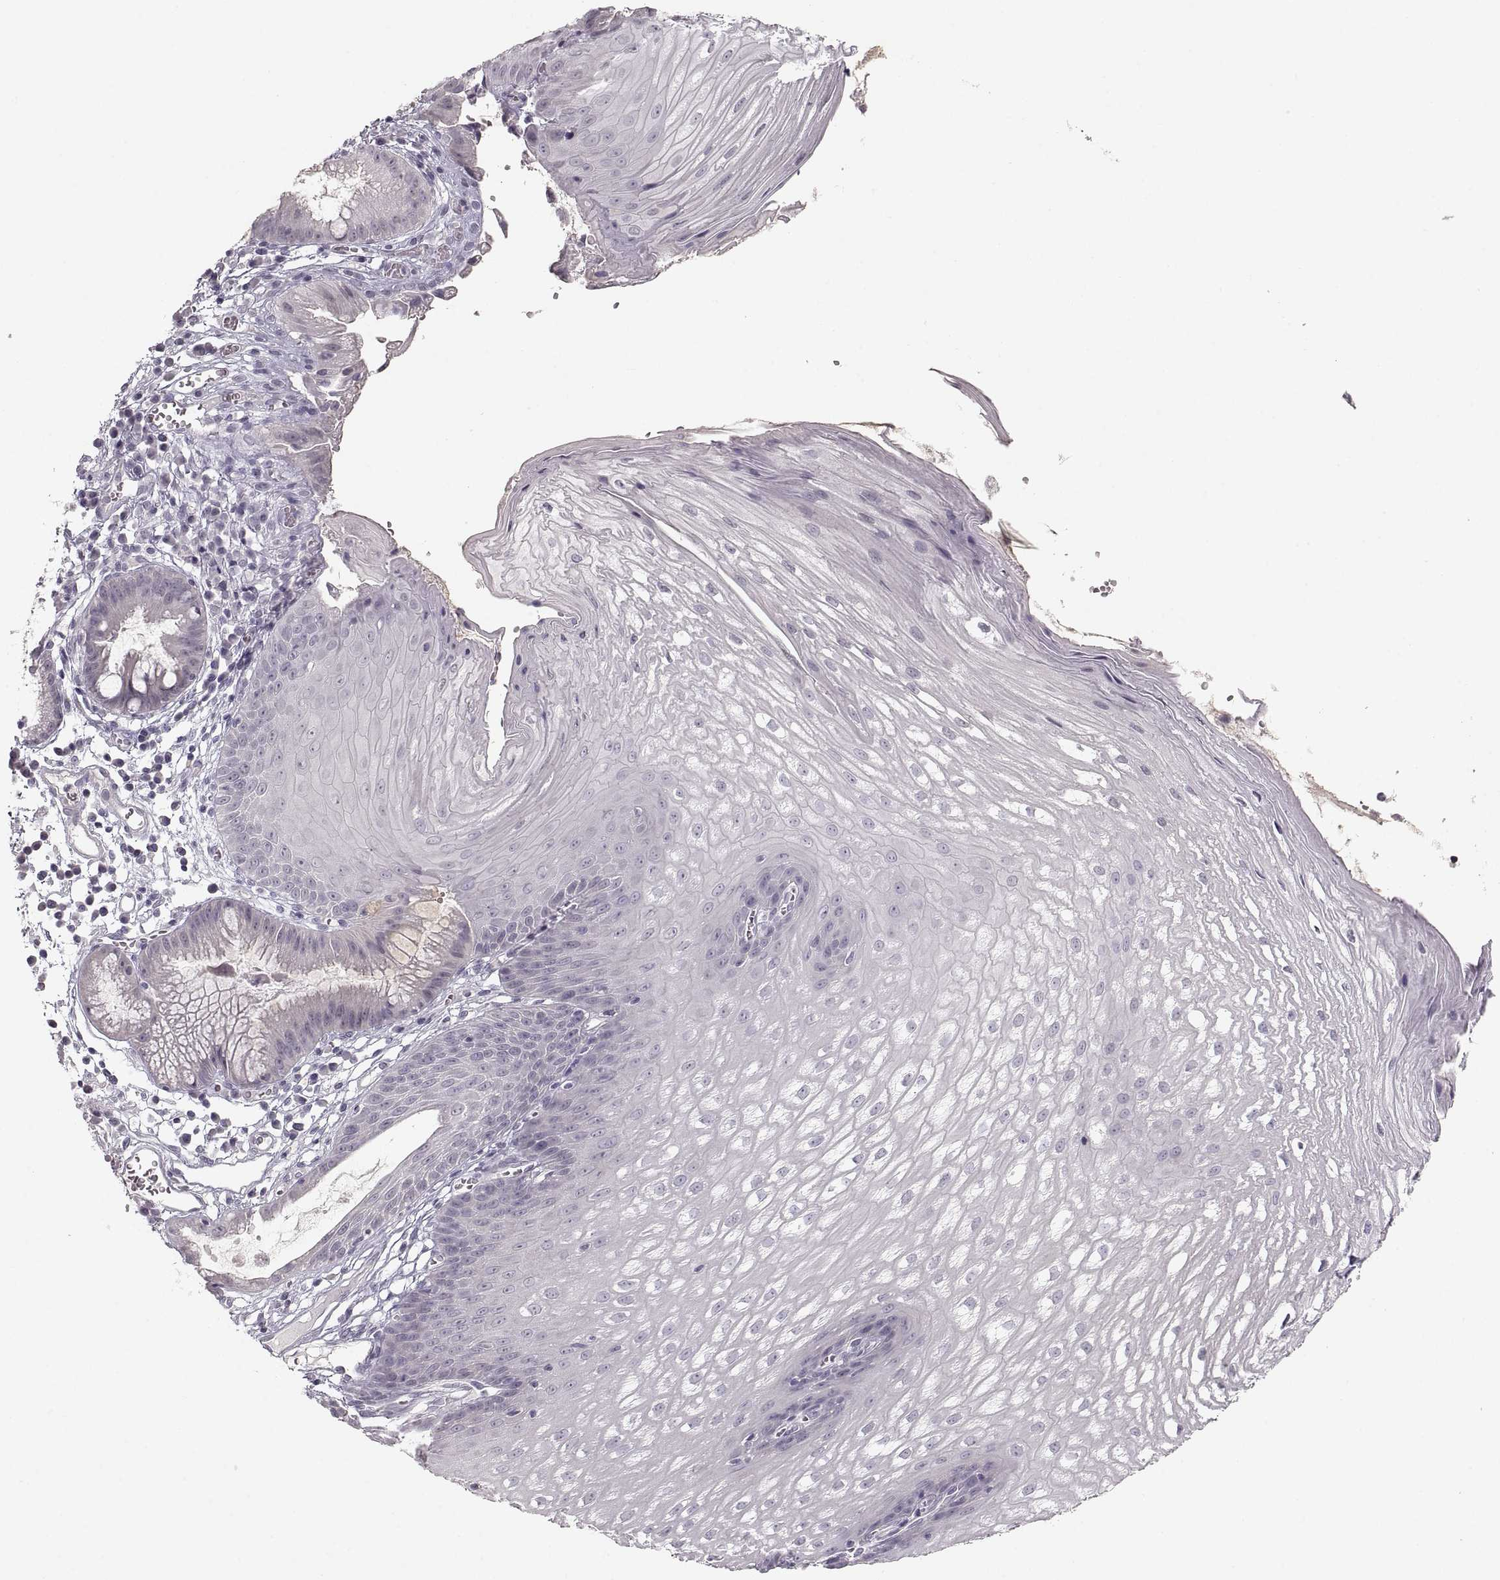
{"staining": {"intensity": "negative", "quantity": "none", "location": "none"}, "tissue": "esophagus", "cell_type": "Squamous epithelial cells", "image_type": "normal", "snomed": [{"axis": "morphology", "description": "Normal tissue, NOS"}, {"axis": "topography", "description": "Esophagus"}], "caption": "Histopathology image shows no significant protein expression in squamous epithelial cells of unremarkable esophagus.", "gene": "PCSK2", "patient": {"sex": "male", "age": 72}}